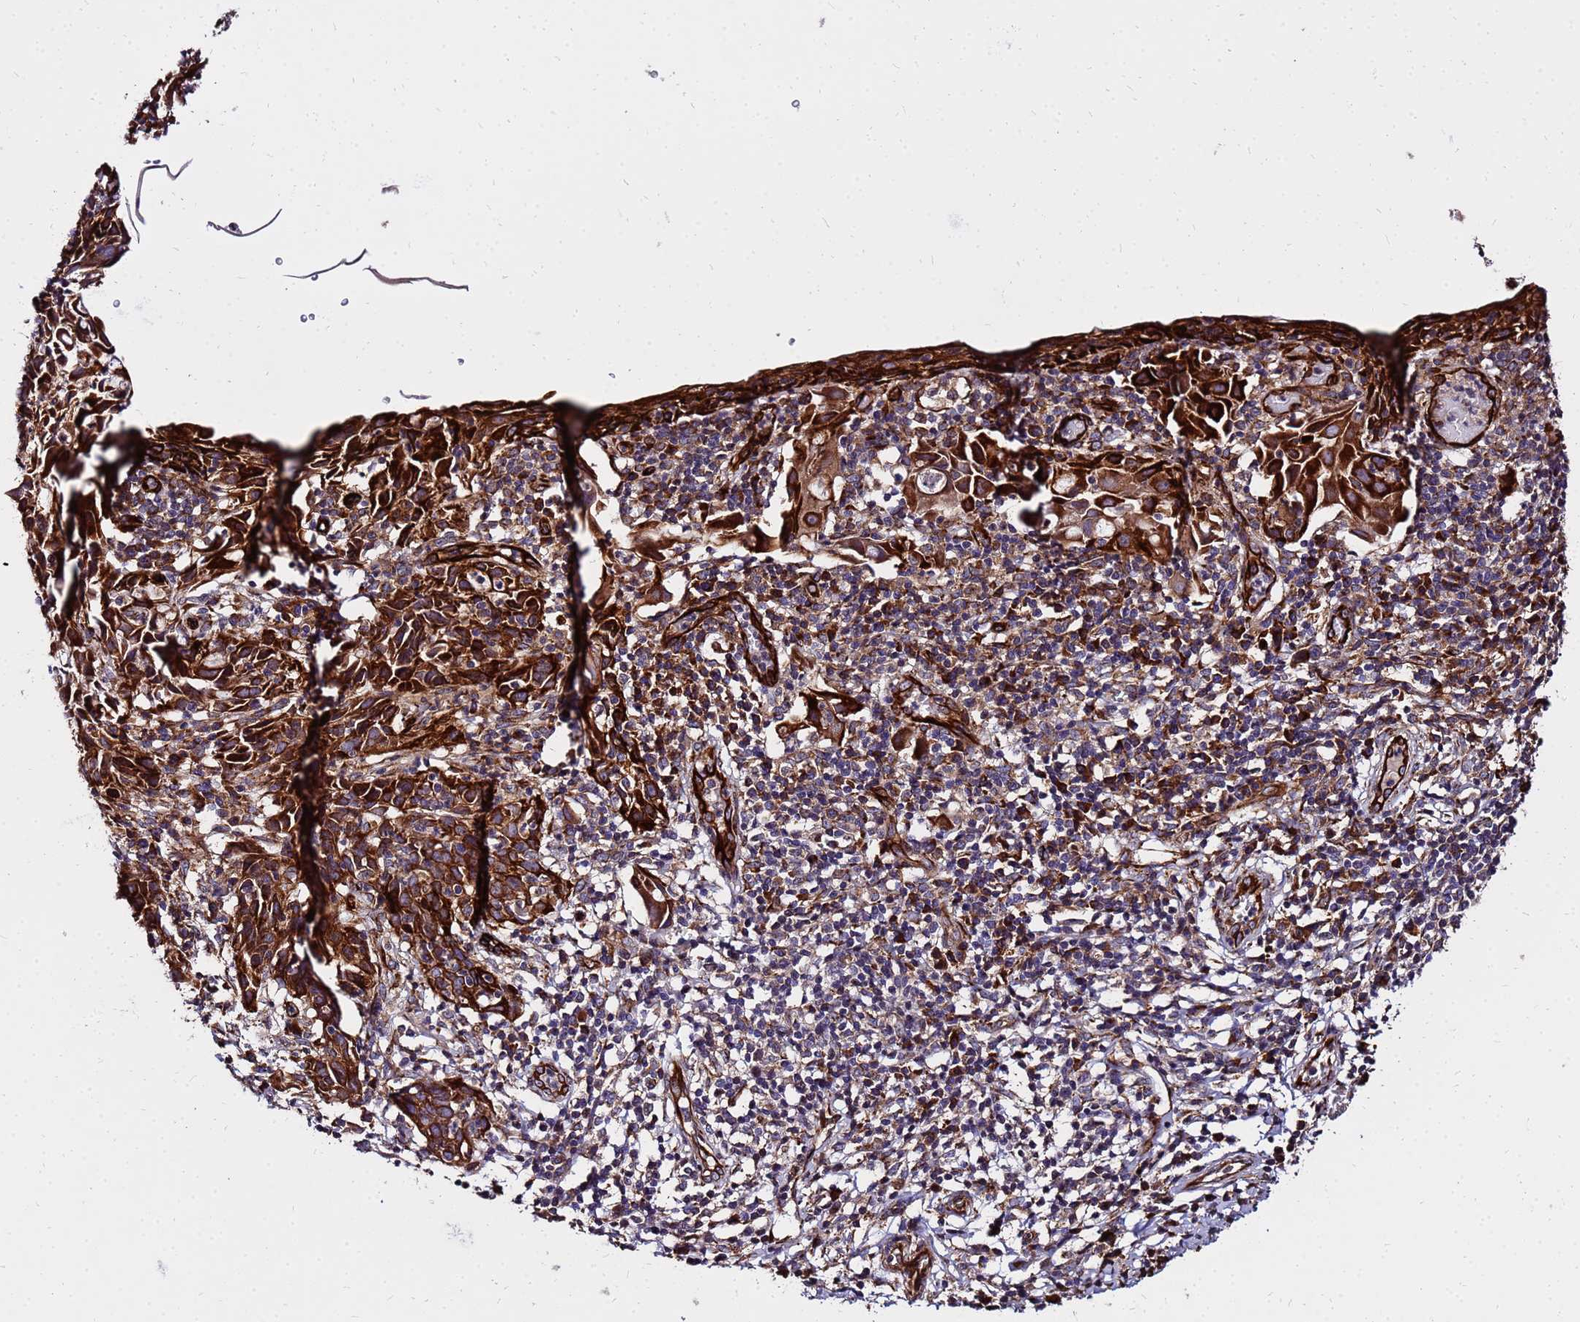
{"staining": {"intensity": "strong", "quantity": ">75%", "location": "cytoplasmic/membranous"}, "tissue": "cervical cancer", "cell_type": "Tumor cells", "image_type": "cancer", "snomed": [{"axis": "morphology", "description": "Squamous cell carcinoma, NOS"}, {"axis": "topography", "description": "Cervix"}], "caption": "The micrograph demonstrates a brown stain indicating the presence of a protein in the cytoplasmic/membranous of tumor cells in squamous cell carcinoma (cervical).", "gene": "WWC2", "patient": {"sex": "female", "age": 50}}